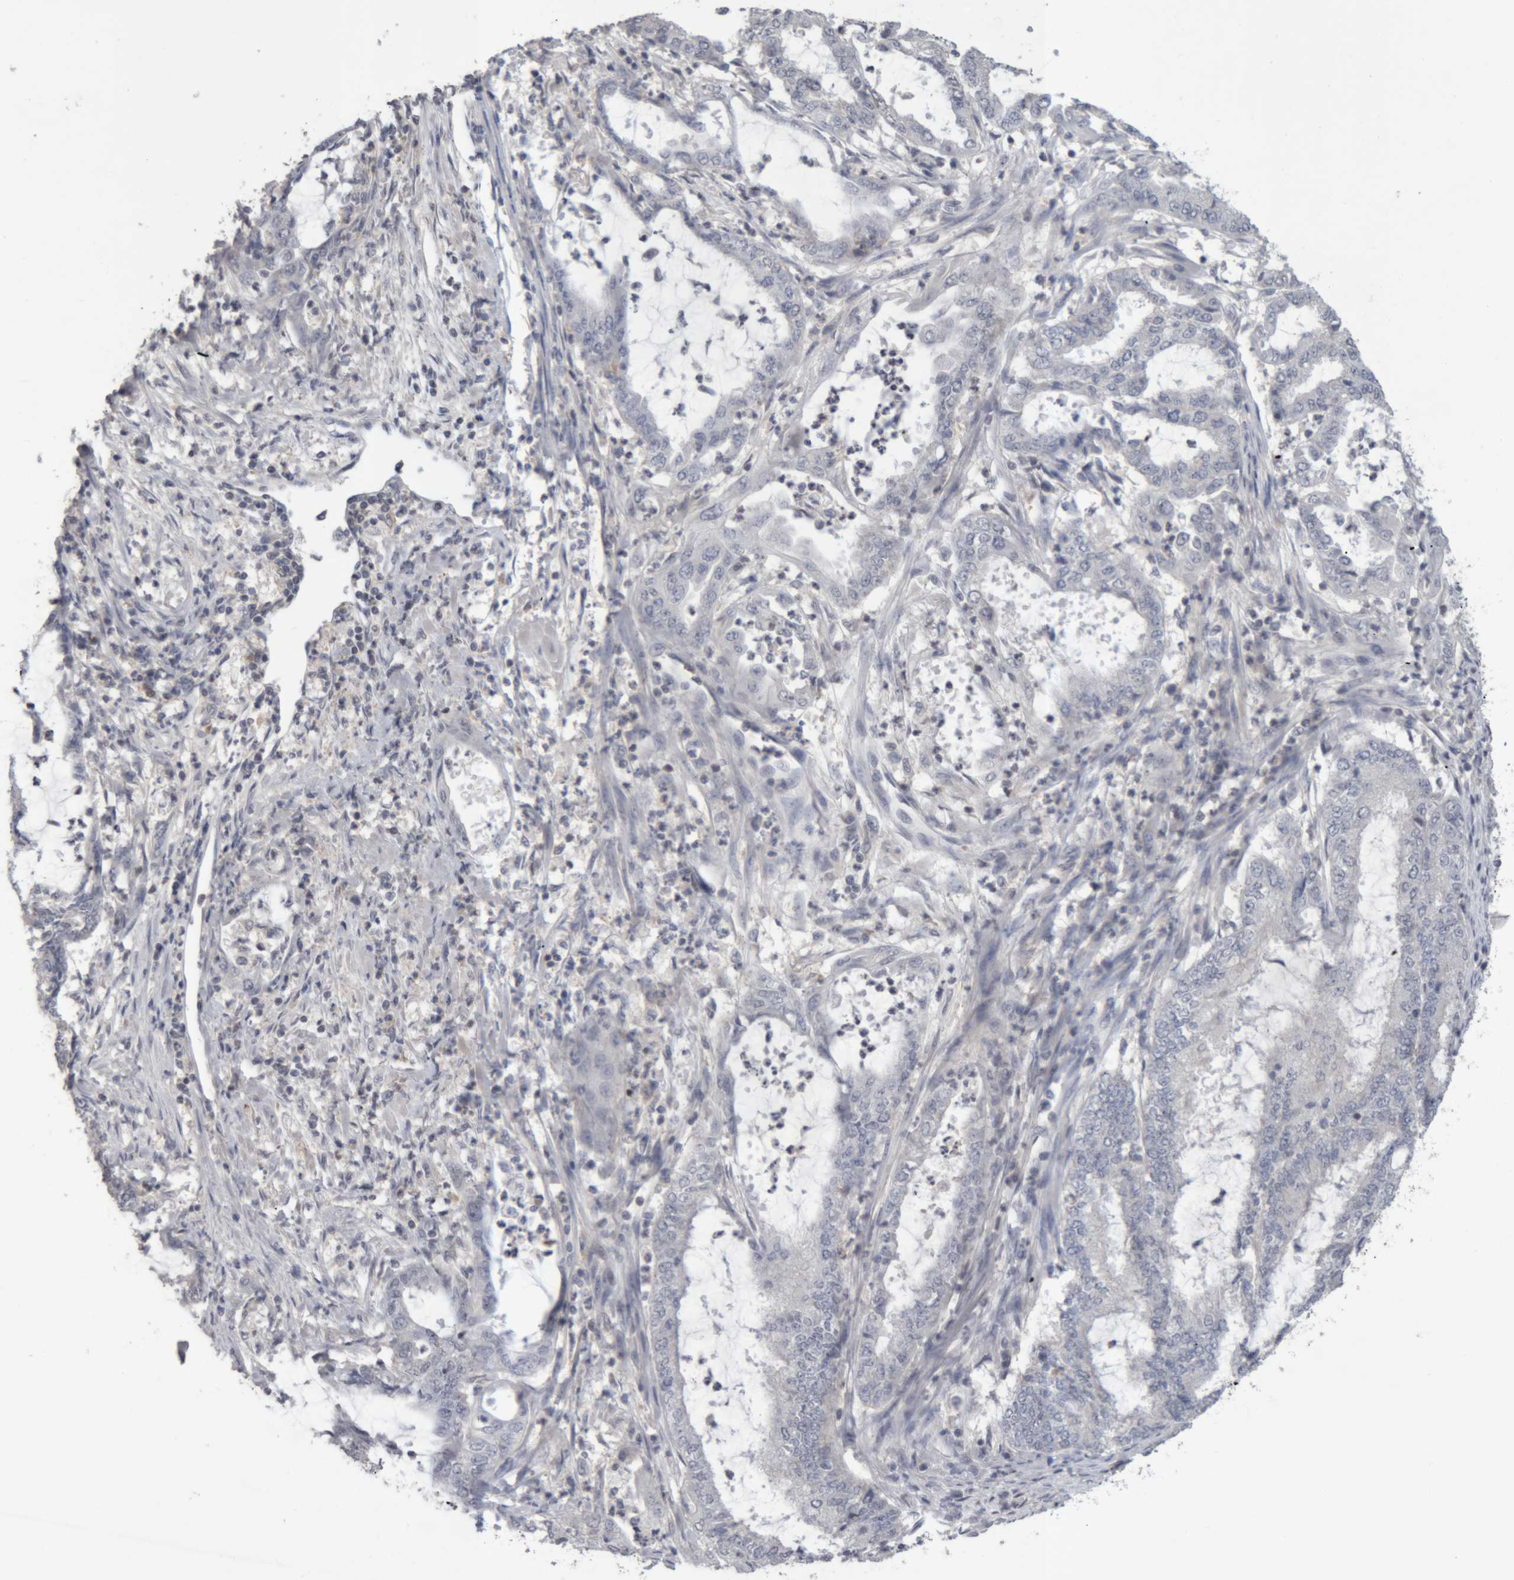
{"staining": {"intensity": "negative", "quantity": "none", "location": "none"}, "tissue": "endometrial cancer", "cell_type": "Tumor cells", "image_type": "cancer", "snomed": [{"axis": "morphology", "description": "Adenocarcinoma, NOS"}, {"axis": "topography", "description": "Endometrium"}], "caption": "Endometrial adenocarcinoma was stained to show a protein in brown. There is no significant staining in tumor cells.", "gene": "NFATC2", "patient": {"sex": "female", "age": 51}}